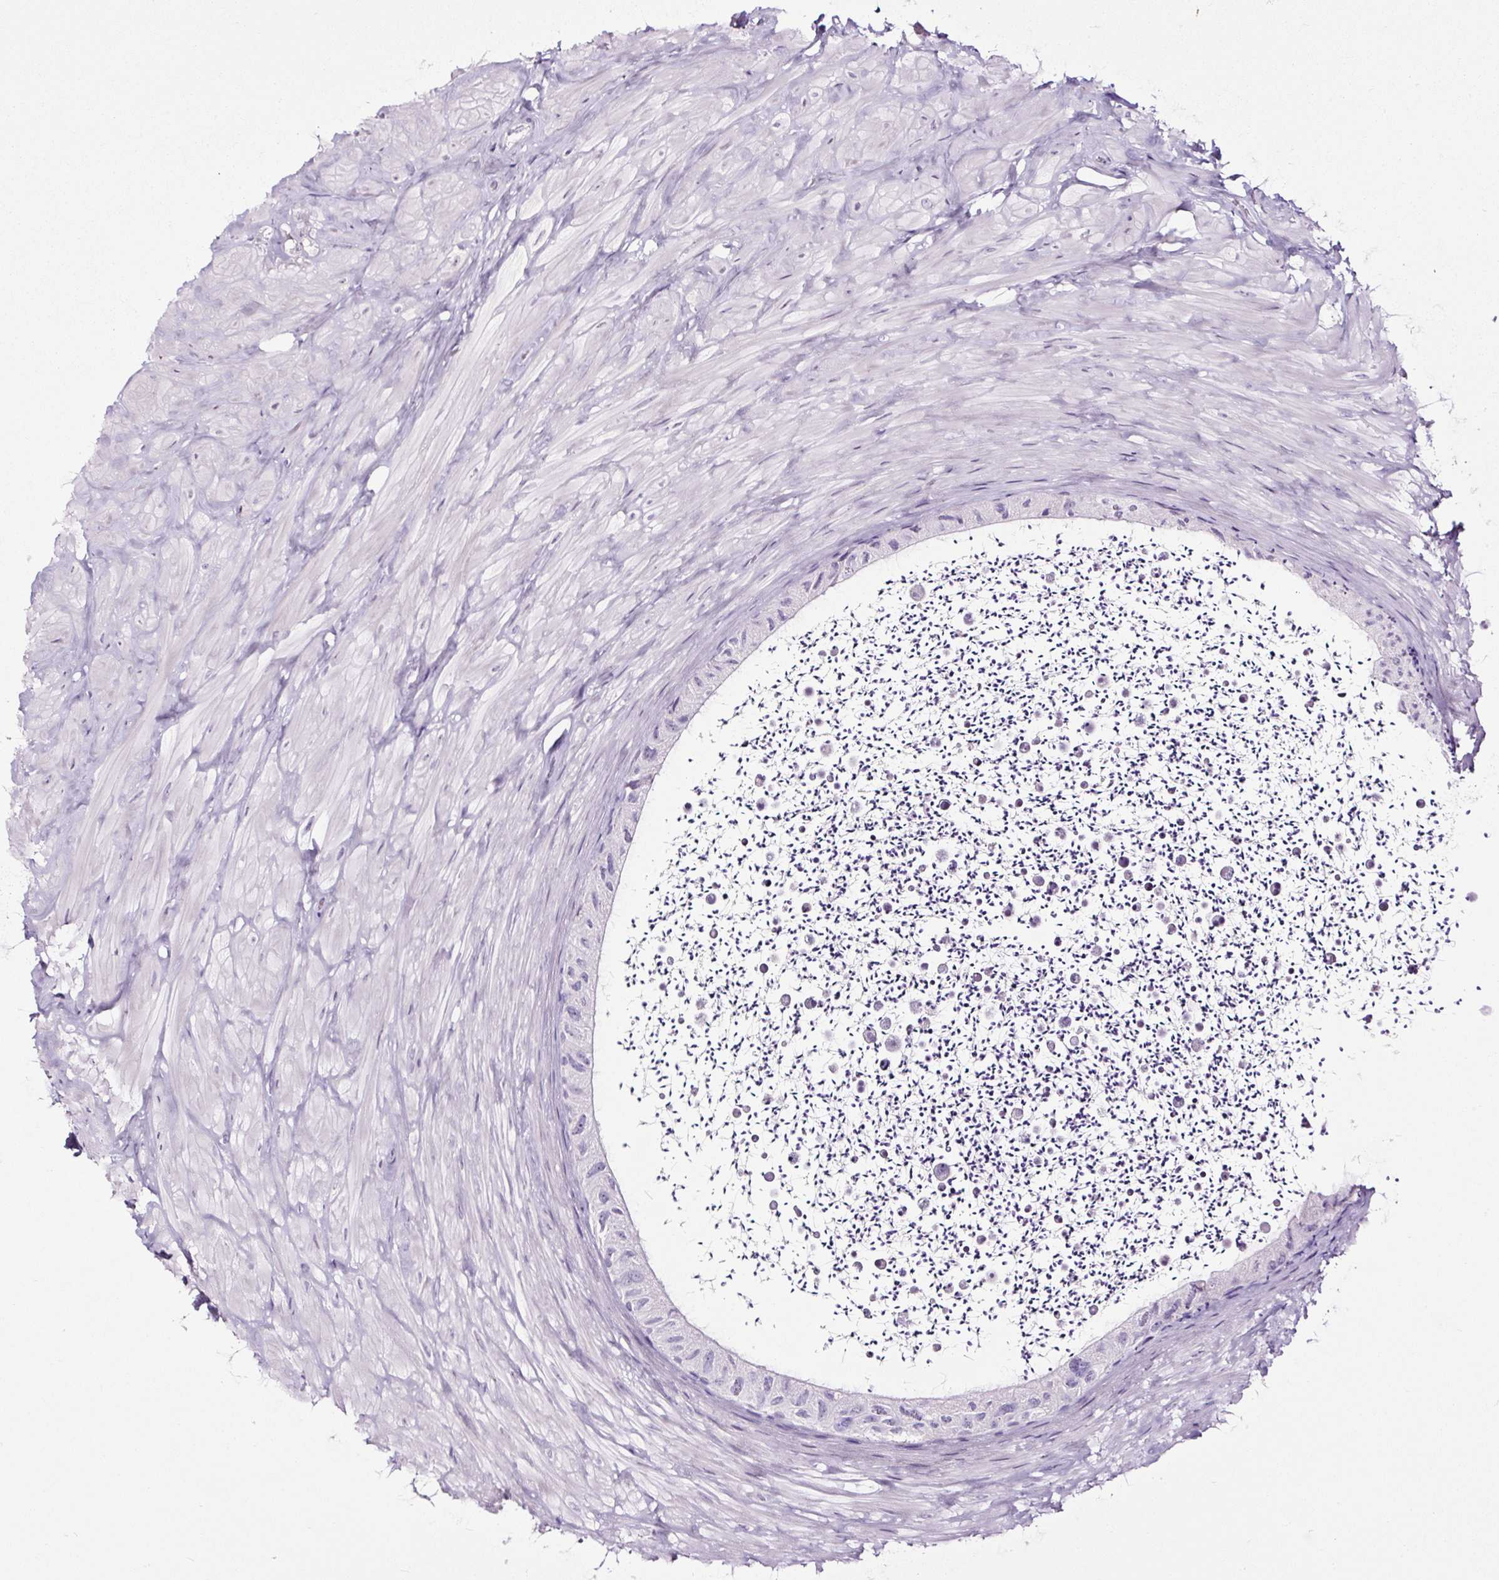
{"staining": {"intensity": "negative", "quantity": "none", "location": "none"}, "tissue": "epididymis", "cell_type": "Glandular cells", "image_type": "normal", "snomed": [{"axis": "morphology", "description": "Normal tissue, NOS"}, {"axis": "topography", "description": "Epididymis"}, {"axis": "topography", "description": "Peripheral nerve tissue"}], "caption": "A high-resolution photomicrograph shows immunohistochemistry staining of benign epididymis, which shows no significant positivity in glandular cells.", "gene": "NPHS2", "patient": {"sex": "male", "age": 32}}